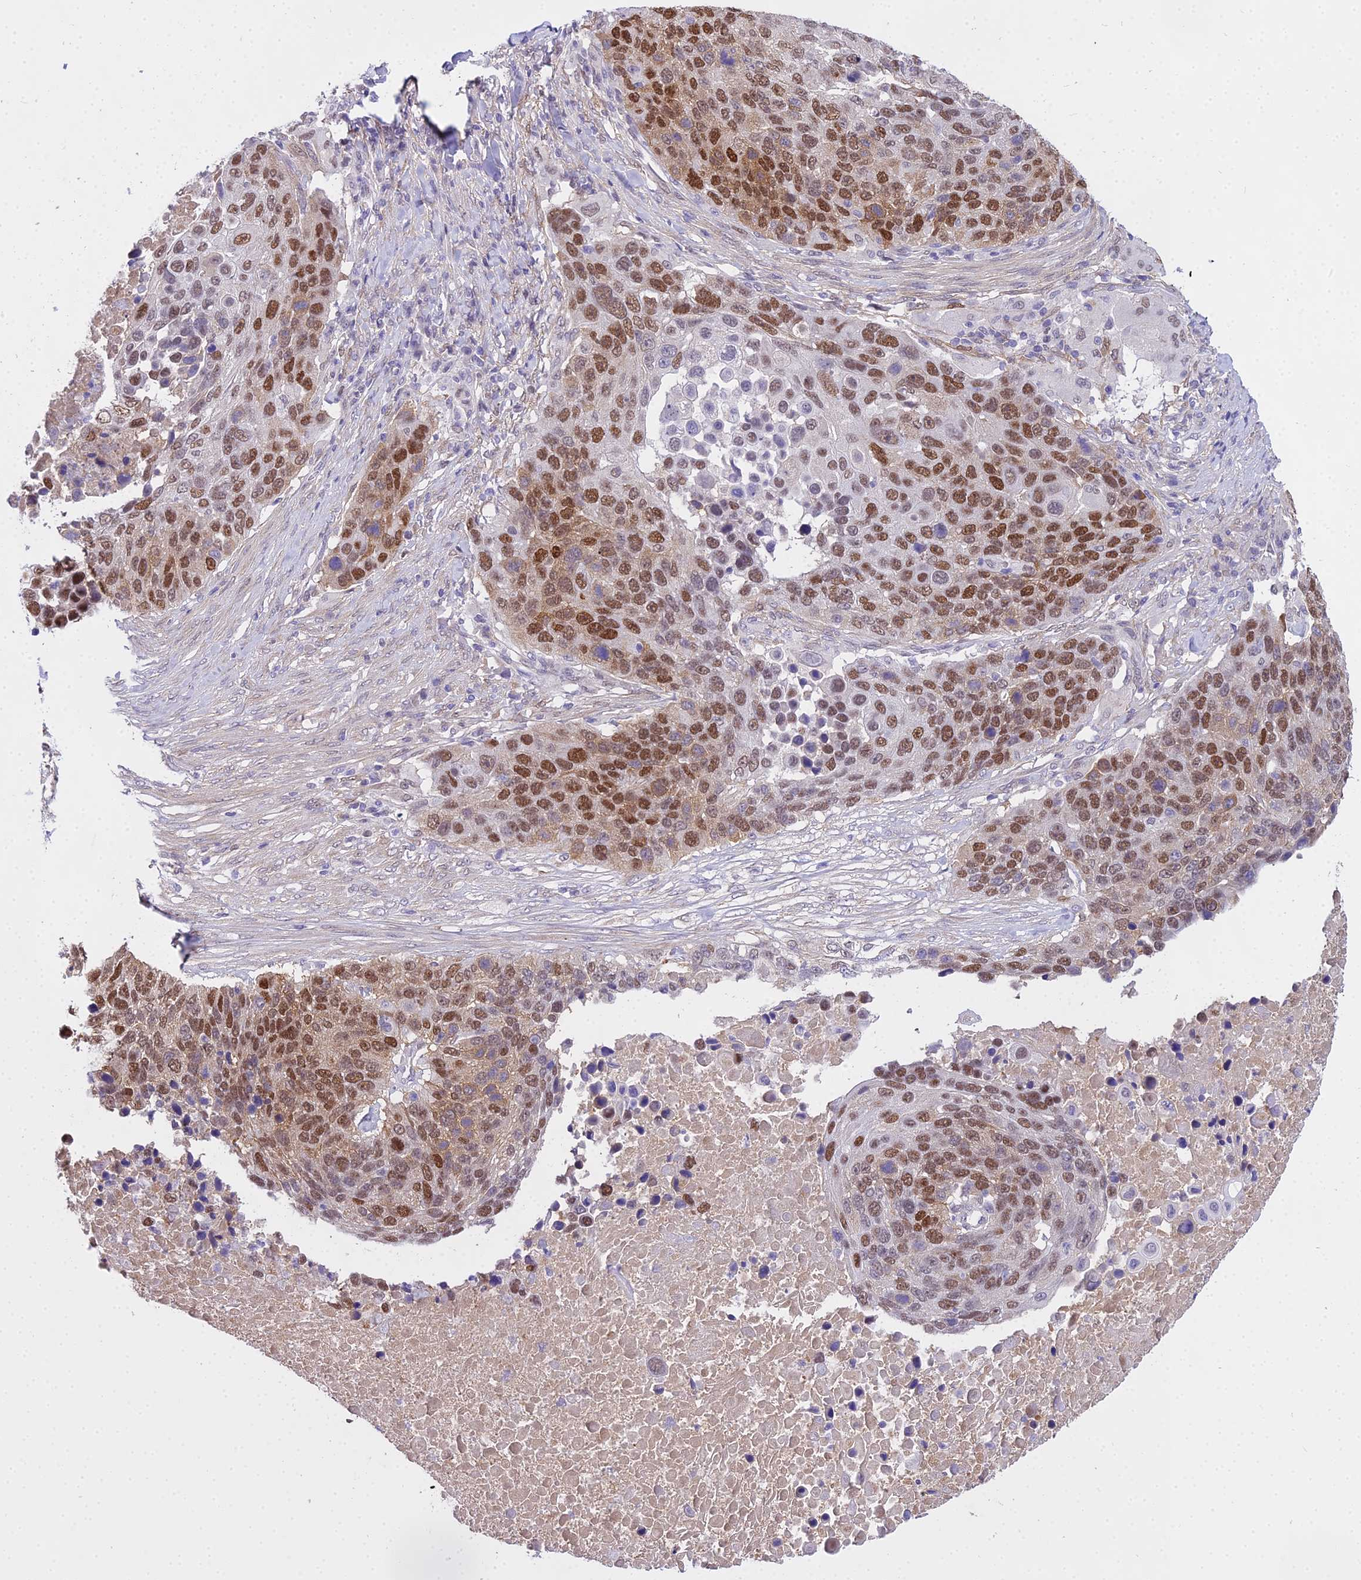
{"staining": {"intensity": "moderate", "quantity": ">75%", "location": "nuclear"}, "tissue": "lung cancer", "cell_type": "Tumor cells", "image_type": "cancer", "snomed": [{"axis": "morphology", "description": "Normal tissue, NOS"}, {"axis": "morphology", "description": "Squamous cell carcinoma, NOS"}, {"axis": "topography", "description": "Lymph node"}, {"axis": "topography", "description": "Lung"}], "caption": "Immunohistochemical staining of human lung cancer (squamous cell carcinoma) reveals medium levels of moderate nuclear positivity in about >75% of tumor cells.", "gene": "MAT2A", "patient": {"sex": "male", "age": 66}}